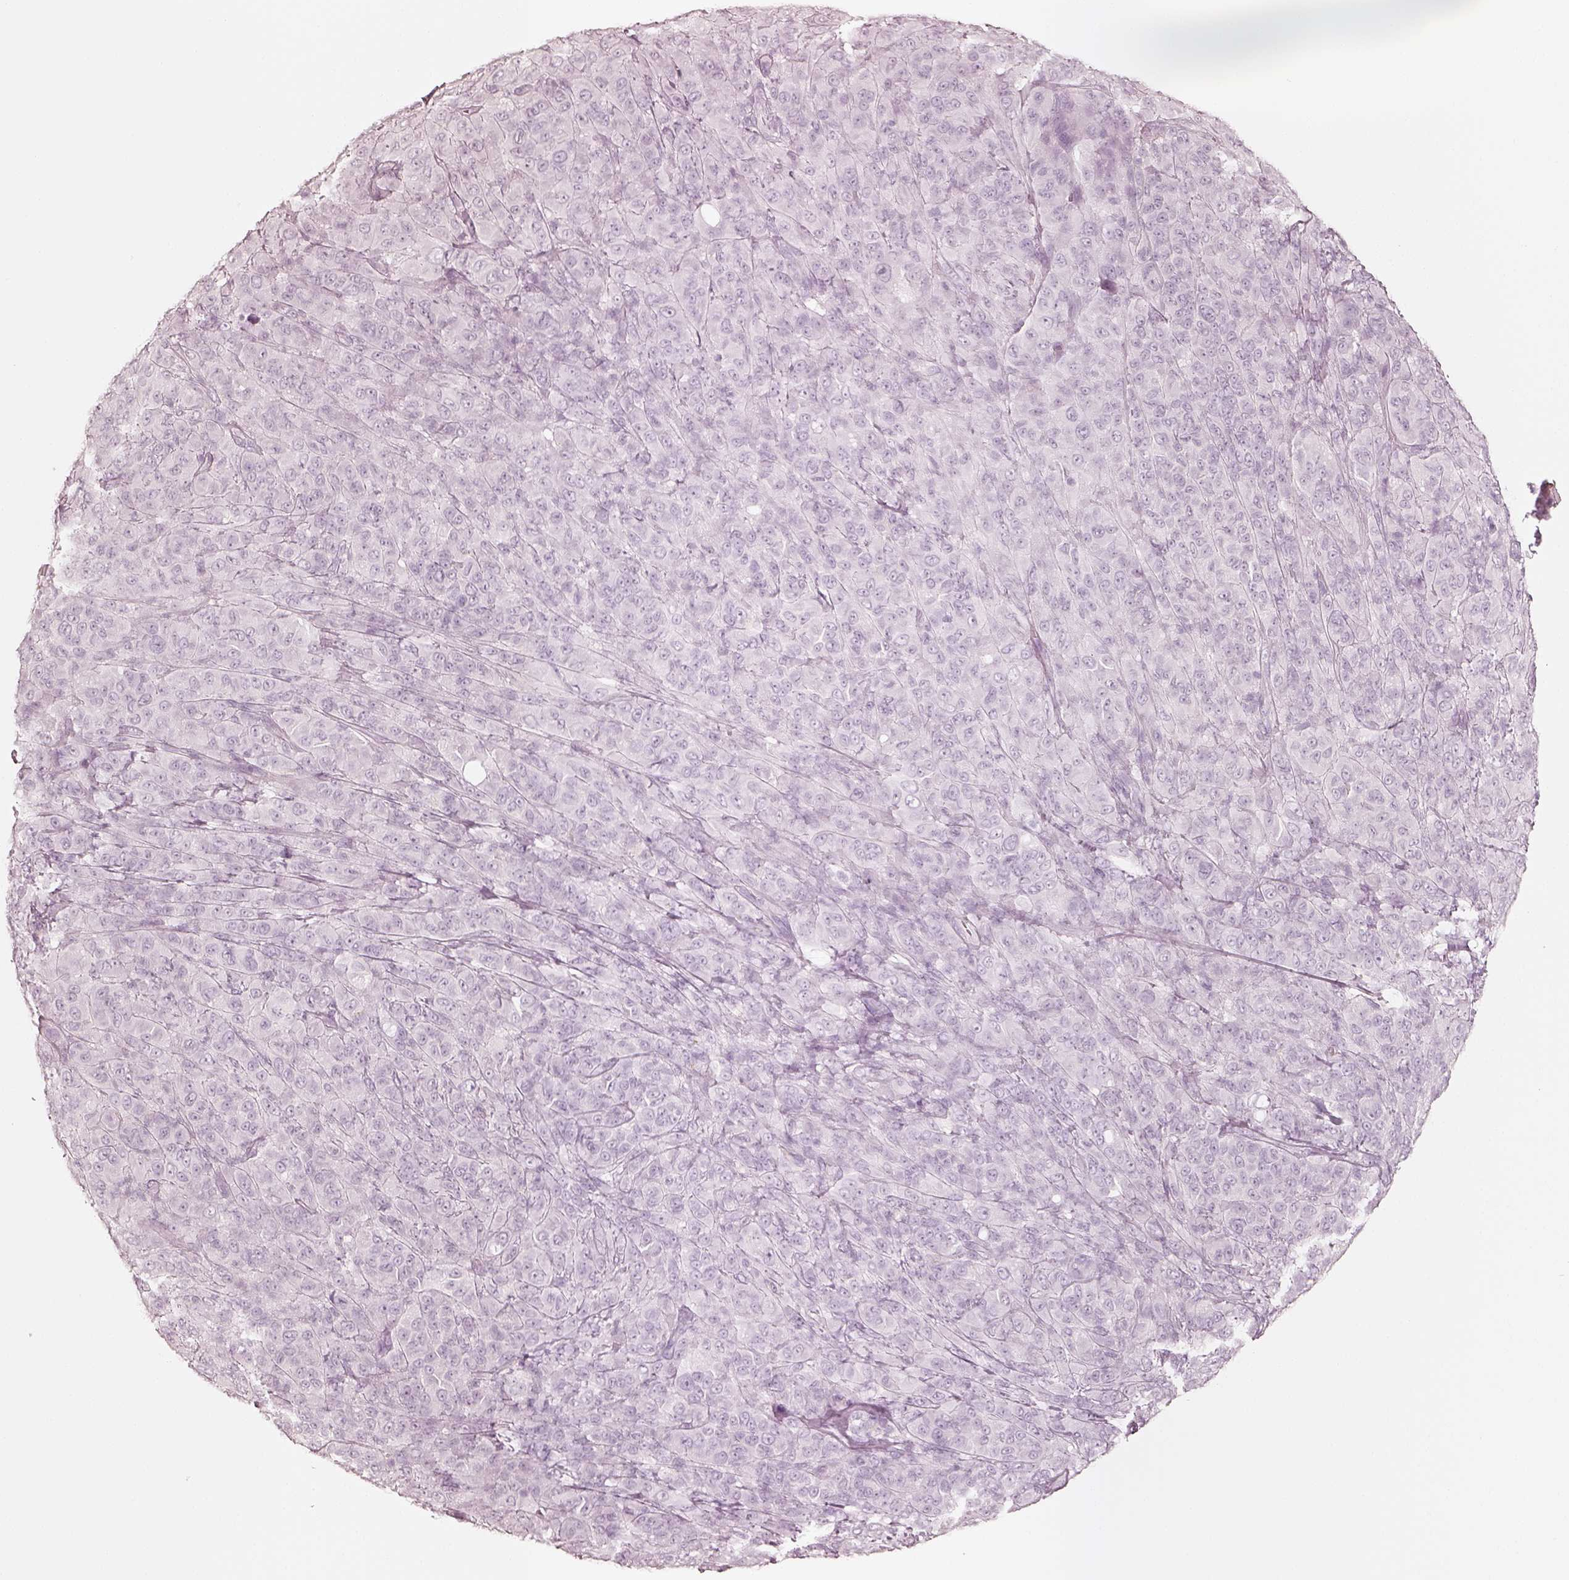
{"staining": {"intensity": "negative", "quantity": "none", "location": "none"}, "tissue": "melanoma", "cell_type": "Tumor cells", "image_type": "cancer", "snomed": [{"axis": "morphology", "description": "Malignant melanoma, NOS"}, {"axis": "topography", "description": "Skin"}], "caption": "High power microscopy image of an immunohistochemistry histopathology image of malignant melanoma, revealing no significant staining in tumor cells.", "gene": "KRT72", "patient": {"sex": "female", "age": 87}}